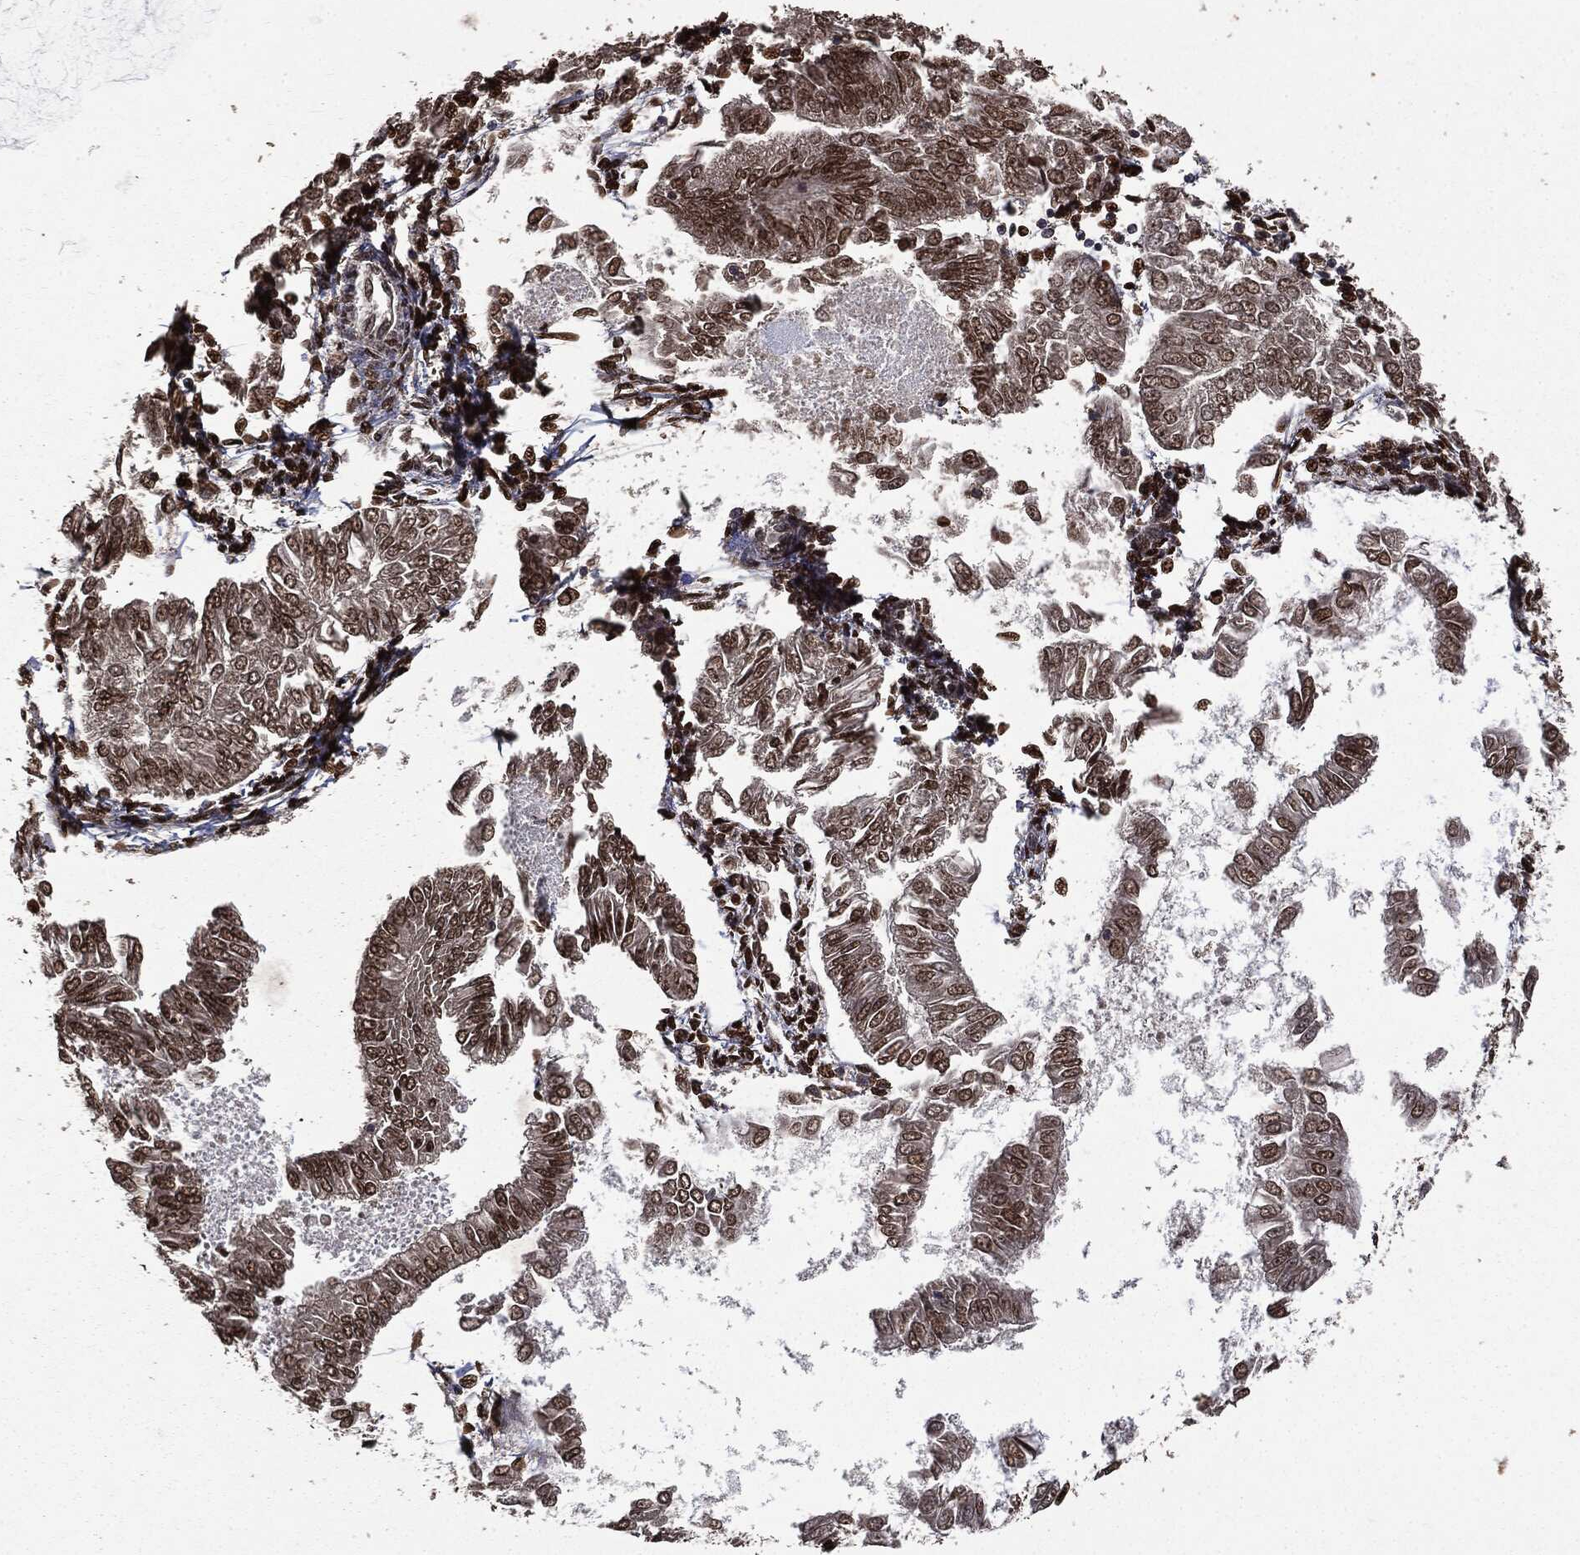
{"staining": {"intensity": "moderate", "quantity": ">75%", "location": "cytoplasmic/membranous,nuclear"}, "tissue": "endometrial cancer", "cell_type": "Tumor cells", "image_type": "cancer", "snomed": [{"axis": "morphology", "description": "Adenocarcinoma, NOS"}, {"axis": "topography", "description": "Endometrium"}], "caption": "Brown immunohistochemical staining in human endometrial cancer exhibits moderate cytoplasmic/membranous and nuclear expression in approximately >75% of tumor cells.", "gene": "PPP6R2", "patient": {"sex": "female", "age": 53}}